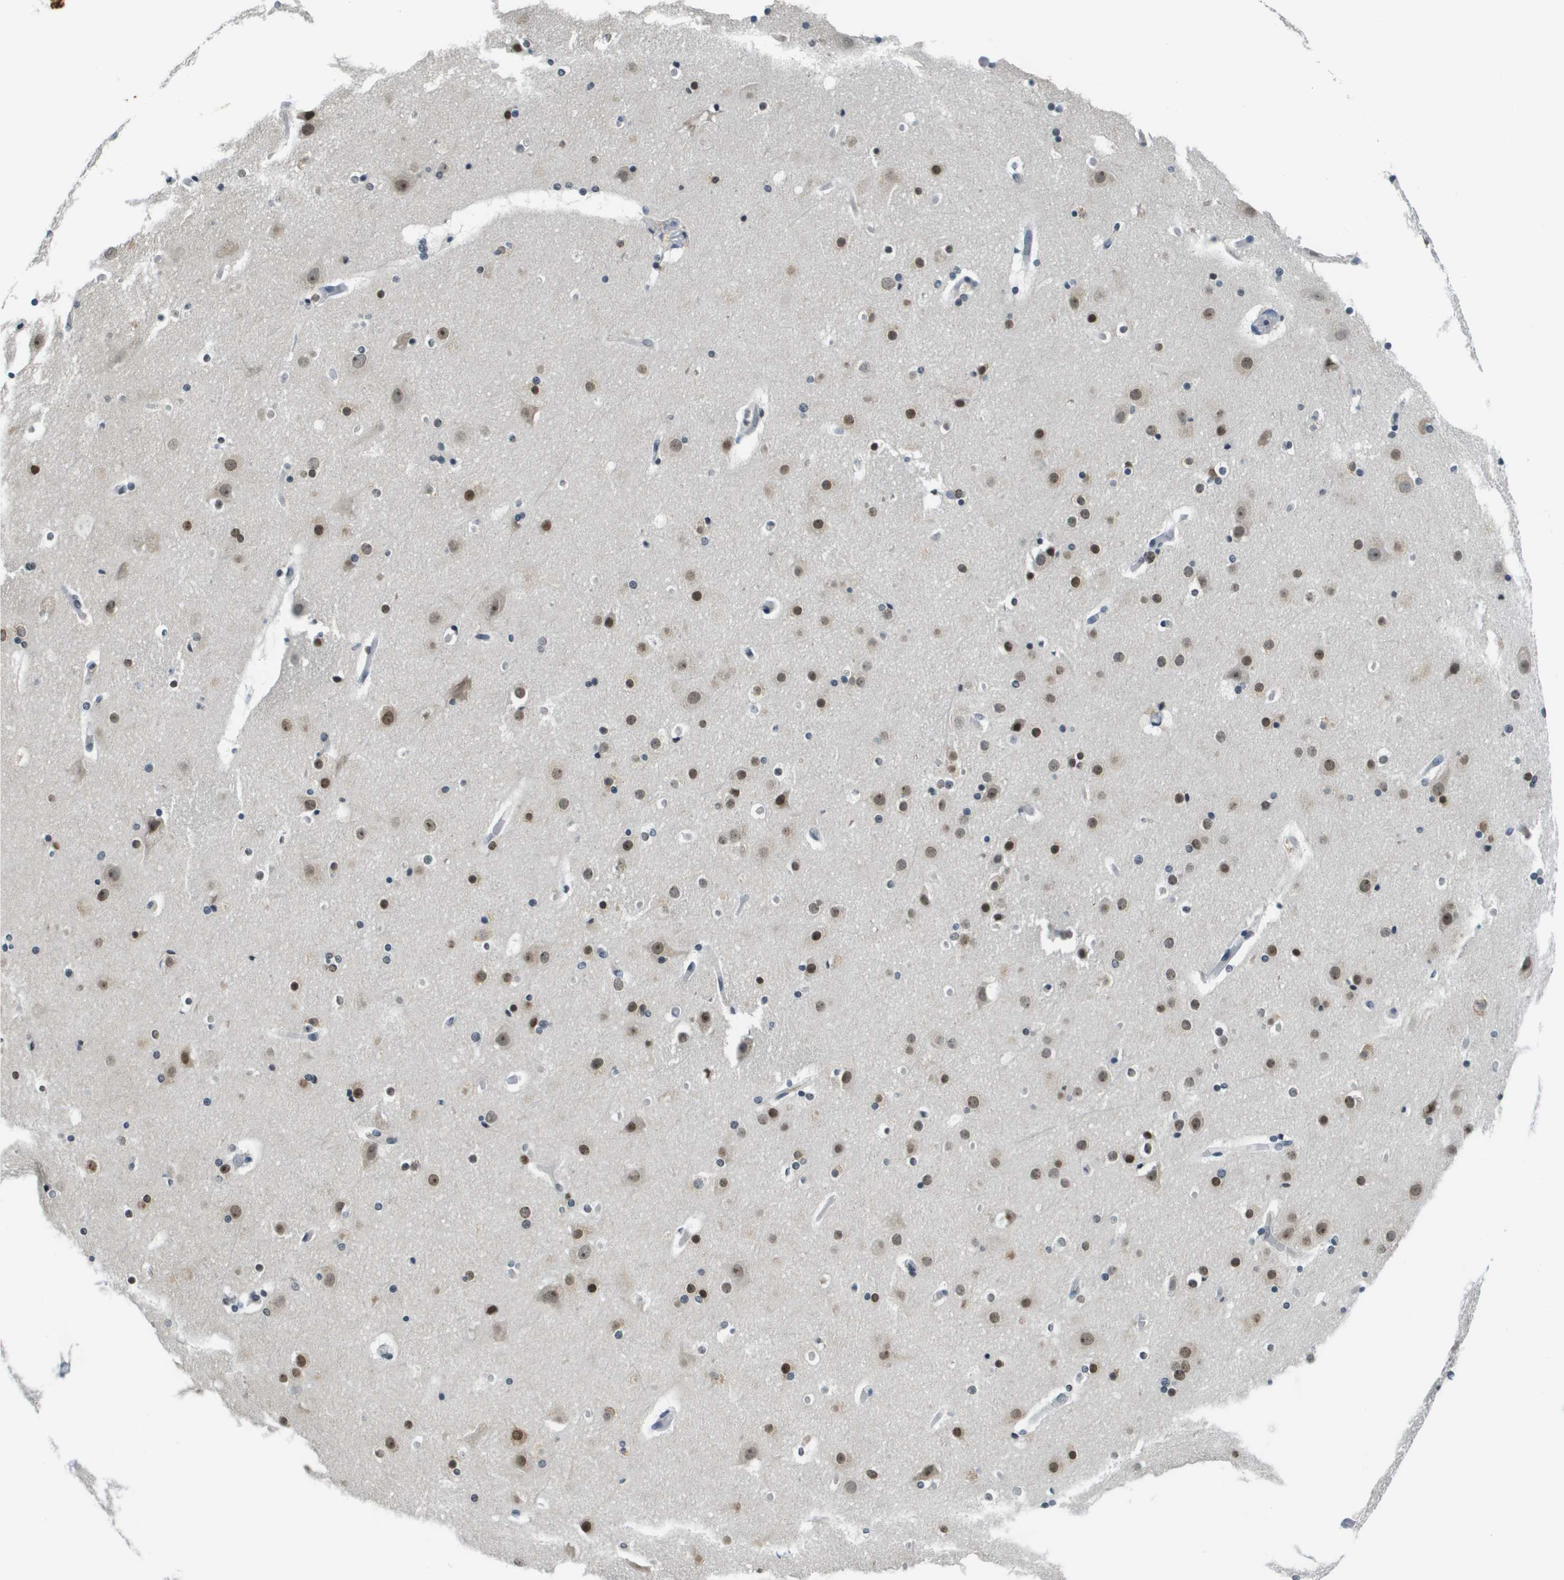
{"staining": {"intensity": "moderate", "quantity": "<25%", "location": "nuclear"}, "tissue": "cerebral cortex", "cell_type": "Endothelial cells", "image_type": "normal", "snomed": [{"axis": "morphology", "description": "Normal tissue, NOS"}, {"axis": "topography", "description": "Cerebral cortex"}], "caption": "DAB immunohistochemical staining of normal cerebral cortex displays moderate nuclear protein expression in approximately <25% of endothelial cells. Nuclei are stained in blue.", "gene": "CBX5", "patient": {"sex": "male", "age": 57}}